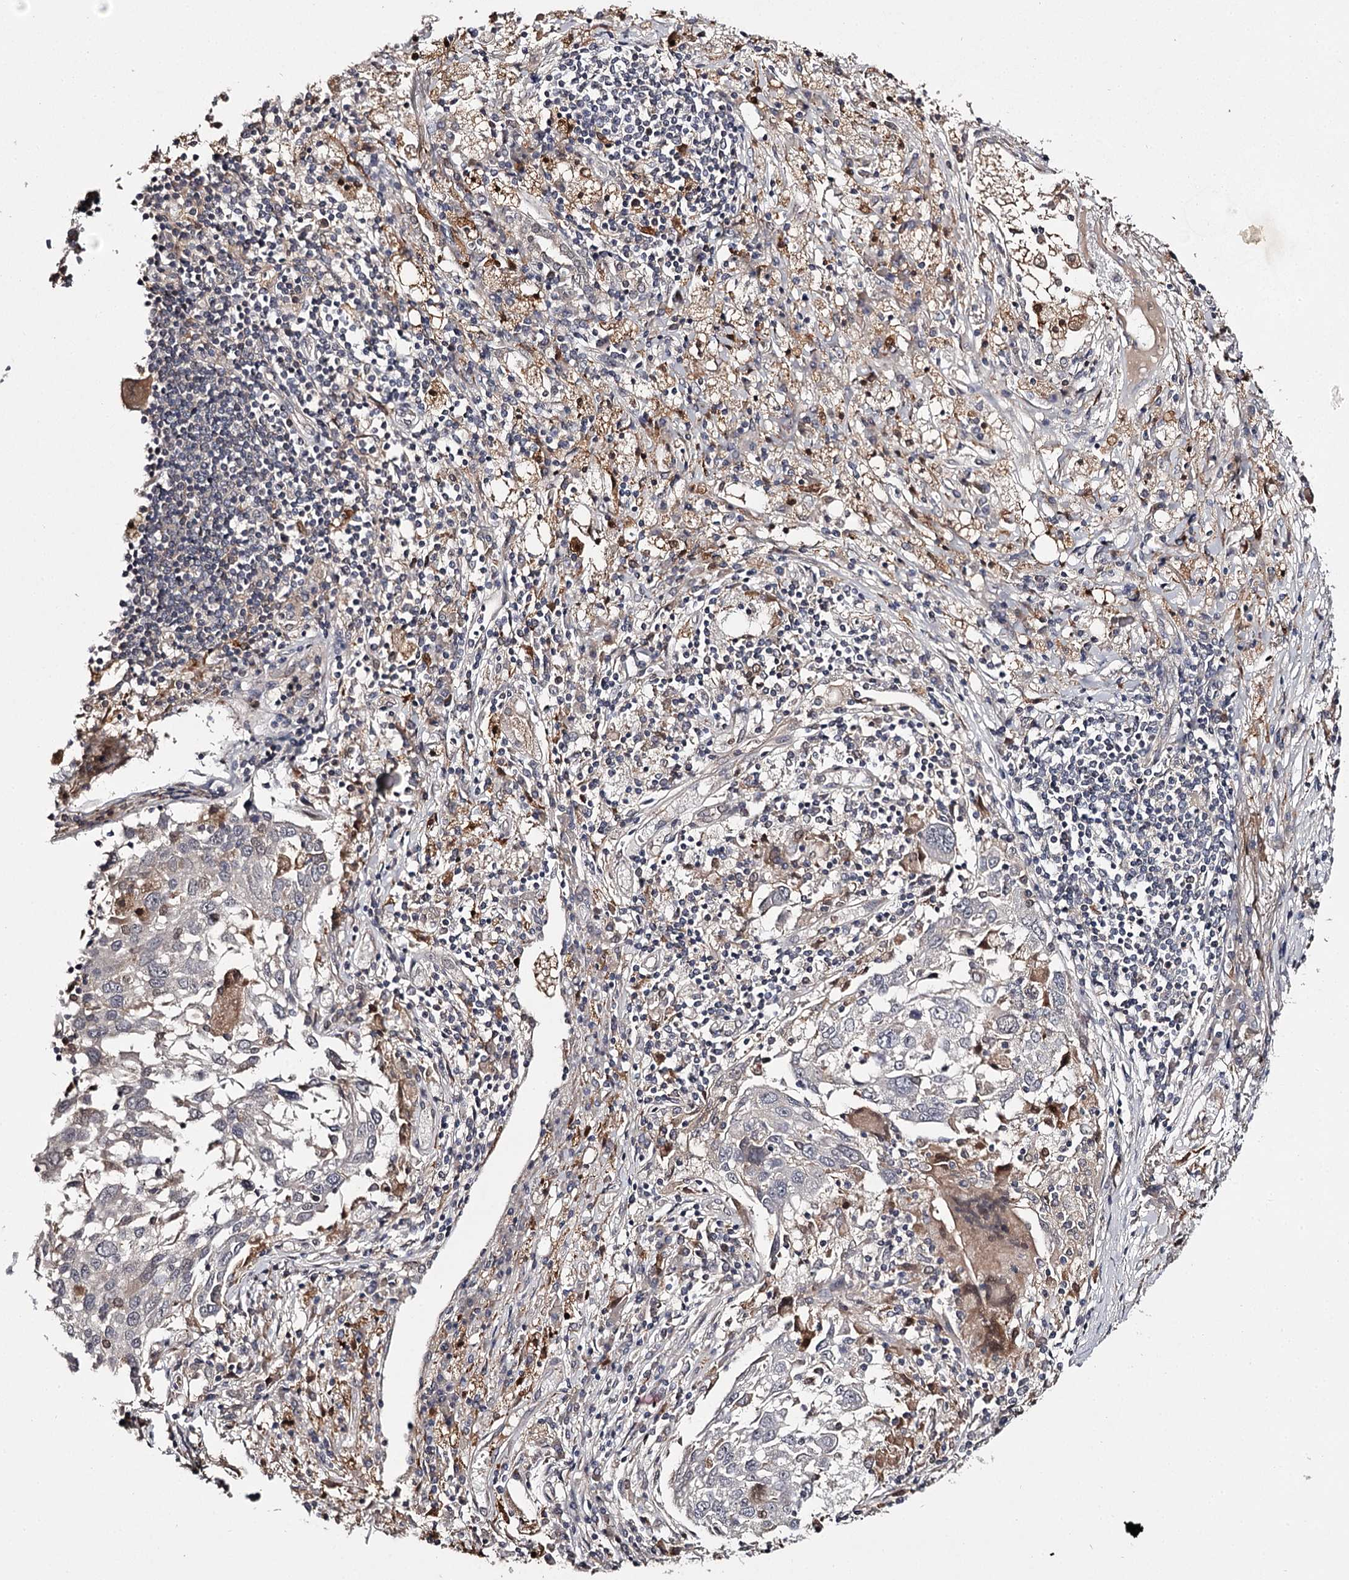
{"staining": {"intensity": "negative", "quantity": "none", "location": "none"}, "tissue": "lung cancer", "cell_type": "Tumor cells", "image_type": "cancer", "snomed": [{"axis": "morphology", "description": "Squamous cell carcinoma, NOS"}, {"axis": "topography", "description": "Lung"}], "caption": "Immunohistochemistry (IHC) micrograph of neoplastic tissue: lung cancer (squamous cell carcinoma) stained with DAB displays no significant protein staining in tumor cells.", "gene": "SLC32A1", "patient": {"sex": "male", "age": 65}}